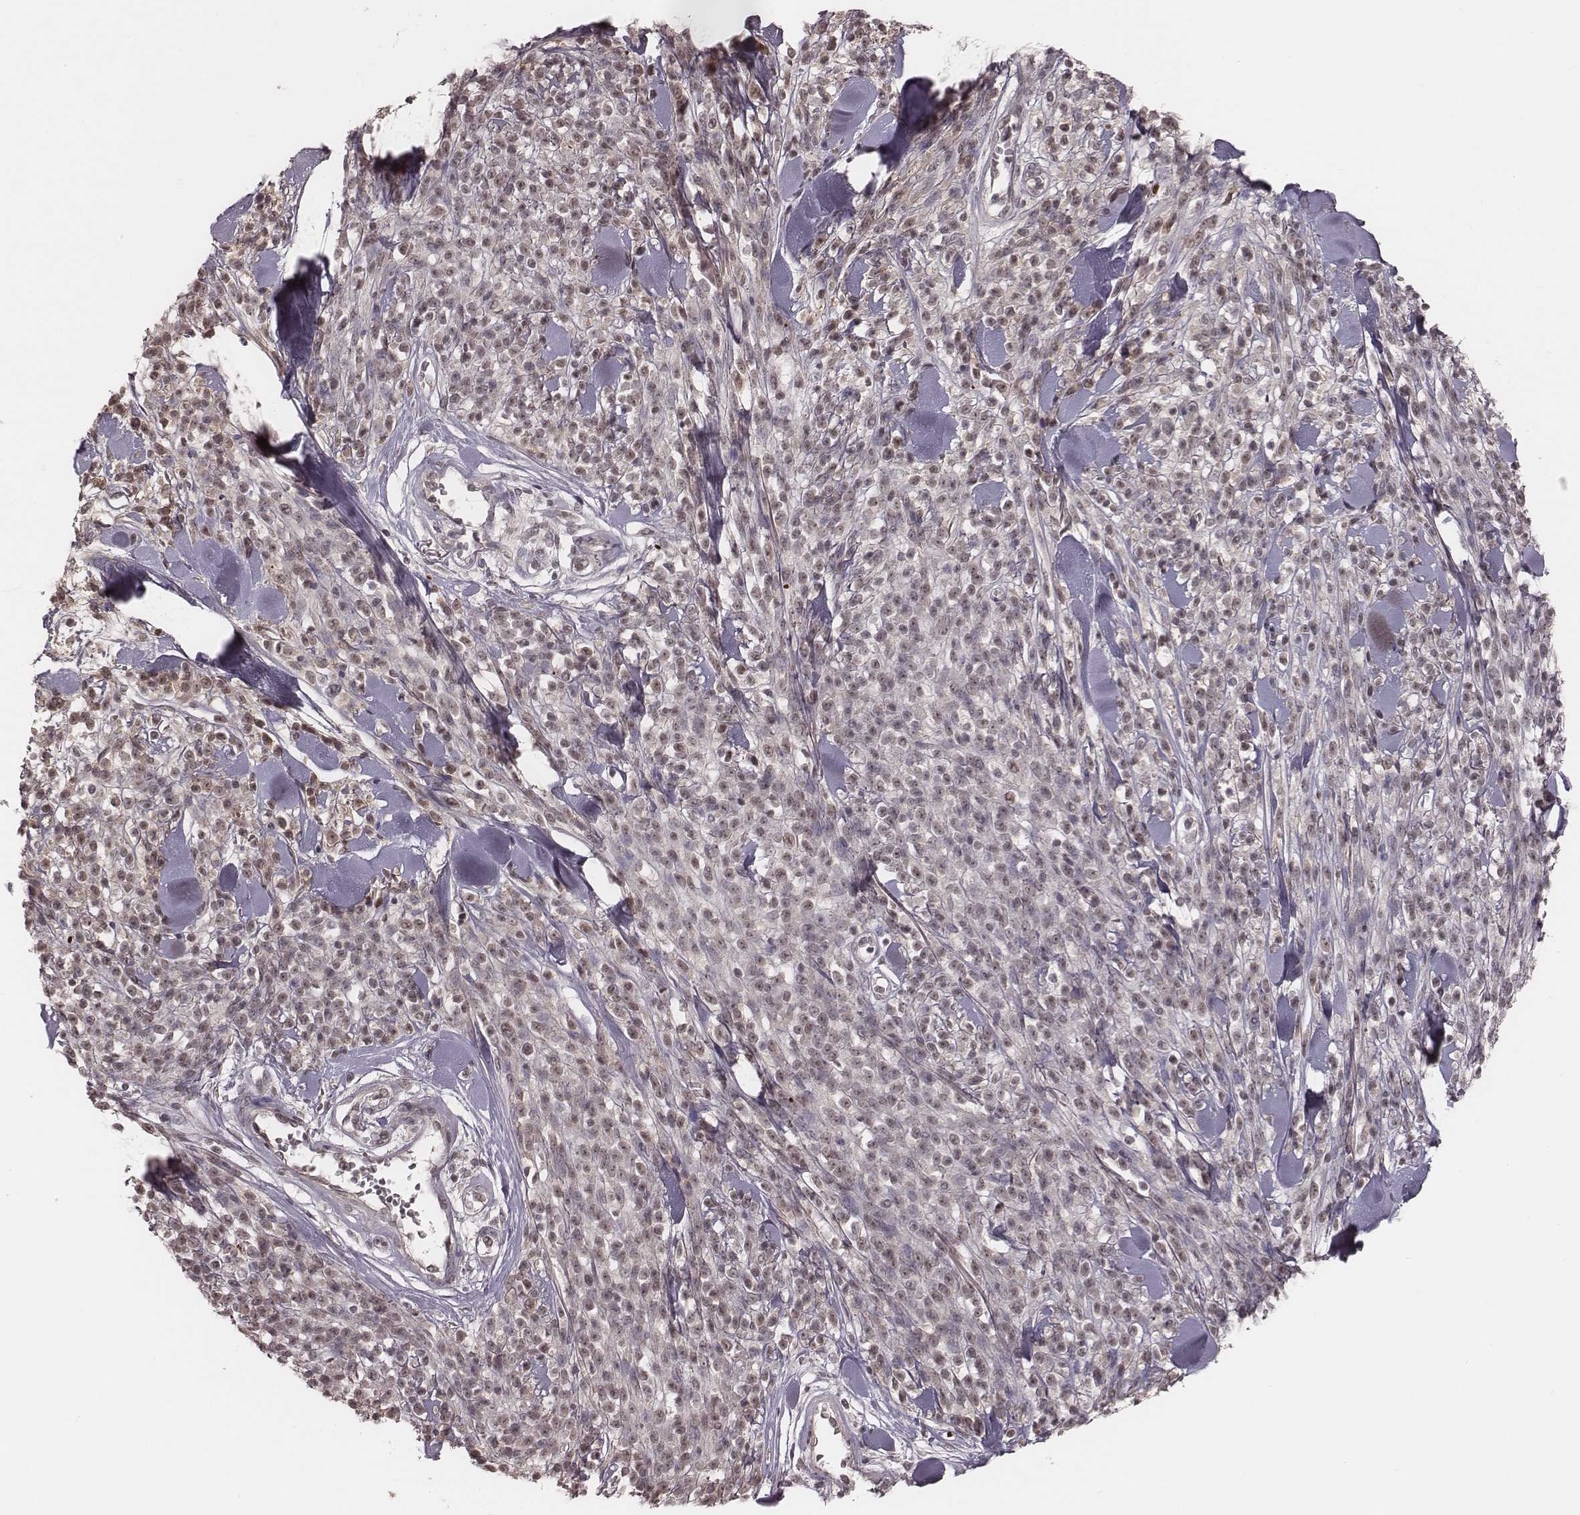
{"staining": {"intensity": "weak", "quantity": "<25%", "location": "nuclear"}, "tissue": "melanoma", "cell_type": "Tumor cells", "image_type": "cancer", "snomed": [{"axis": "morphology", "description": "Malignant melanoma, NOS"}, {"axis": "topography", "description": "Skin"}, {"axis": "topography", "description": "Skin of trunk"}], "caption": "IHC of melanoma exhibits no staining in tumor cells.", "gene": "IL5", "patient": {"sex": "male", "age": 74}}